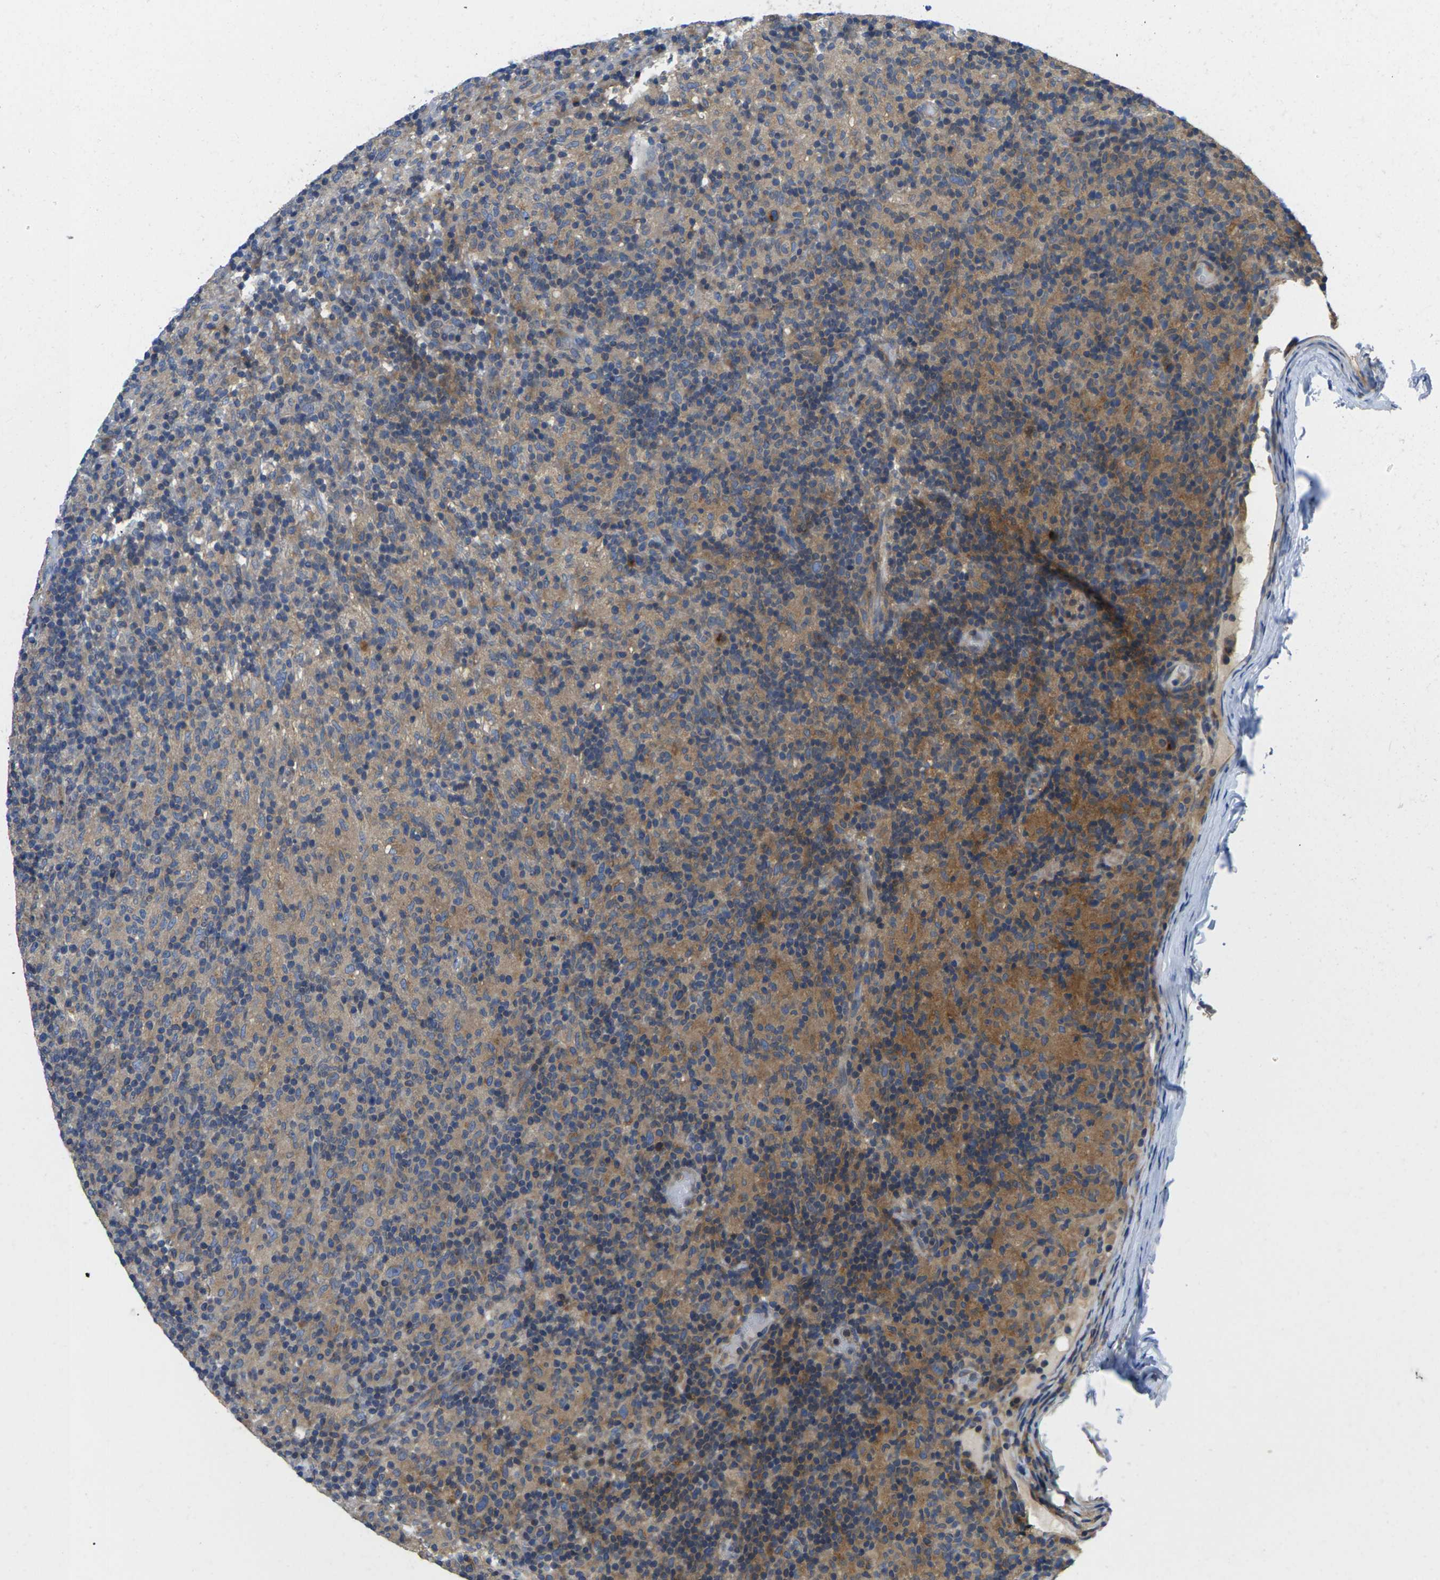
{"staining": {"intensity": "moderate", "quantity": "<25%", "location": "cytoplasmic/membranous"}, "tissue": "lymphoma", "cell_type": "Tumor cells", "image_type": "cancer", "snomed": [{"axis": "morphology", "description": "Hodgkin's disease, NOS"}, {"axis": "topography", "description": "Lymph node"}], "caption": "Moderate cytoplasmic/membranous protein expression is appreciated in about <25% of tumor cells in Hodgkin's disease.", "gene": "TMCC2", "patient": {"sex": "male", "age": 70}}